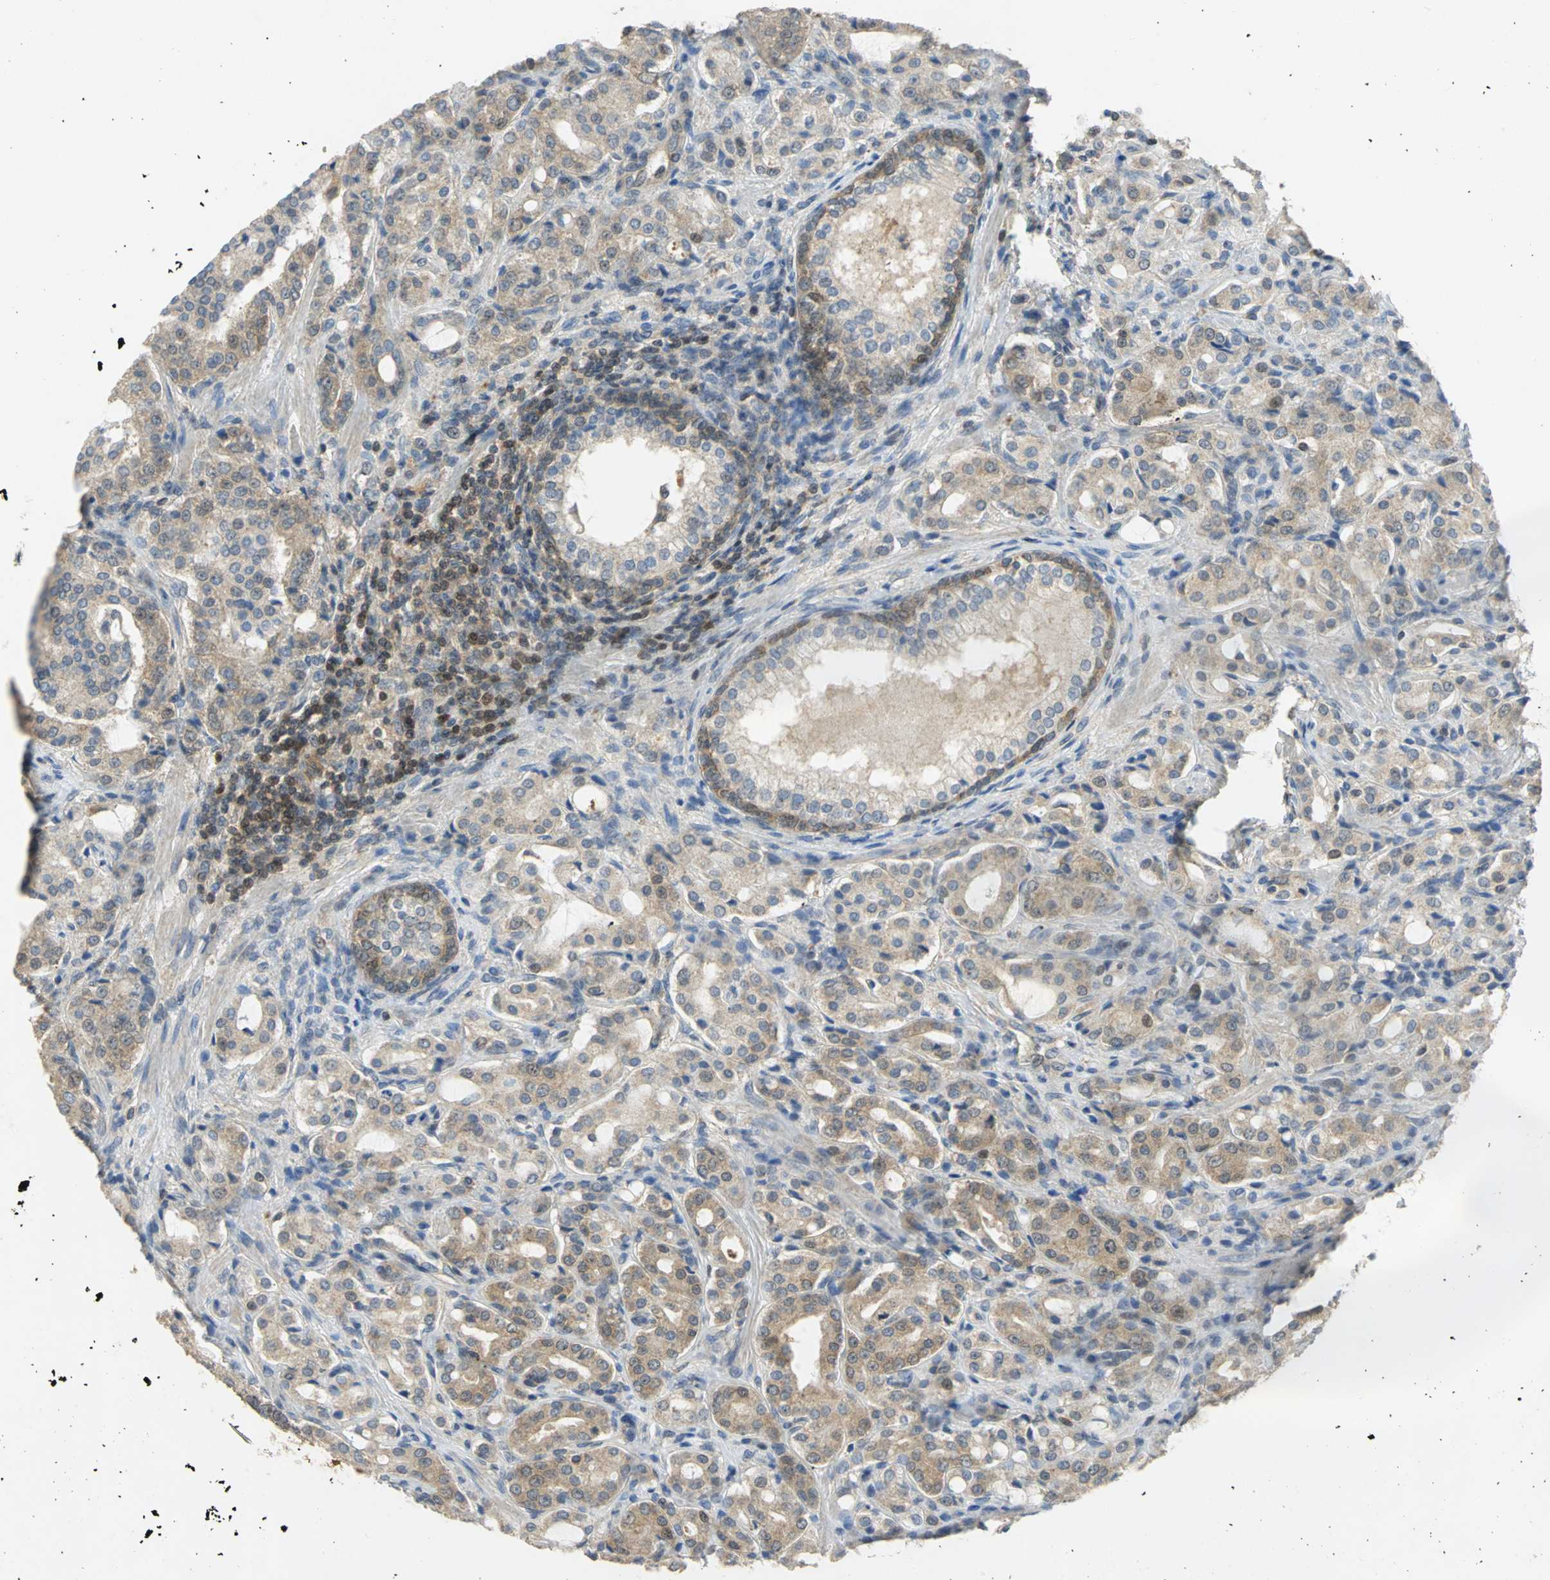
{"staining": {"intensity": "weak", "quantity": ">75%", "location": "cytoplasmic/membranous"}, "tissue": "prostate cancer", "cell_type": "Tumor cells", "image_type": "cancer", "snomed": [{"axis": "morphology", "description": "Adenocarcinoma, High grade"}, {"axis": "topography", "description": "Prostate"}], "caption": "The histopathology image reveals staining of prostate cancer (high-grade adenocarcinoma), revealing weak cytoplasmic/membranous protein staining (brown color) within tumor cells.", "gene": "PPIA", "patient": {"sex": "male", "age": 72}}